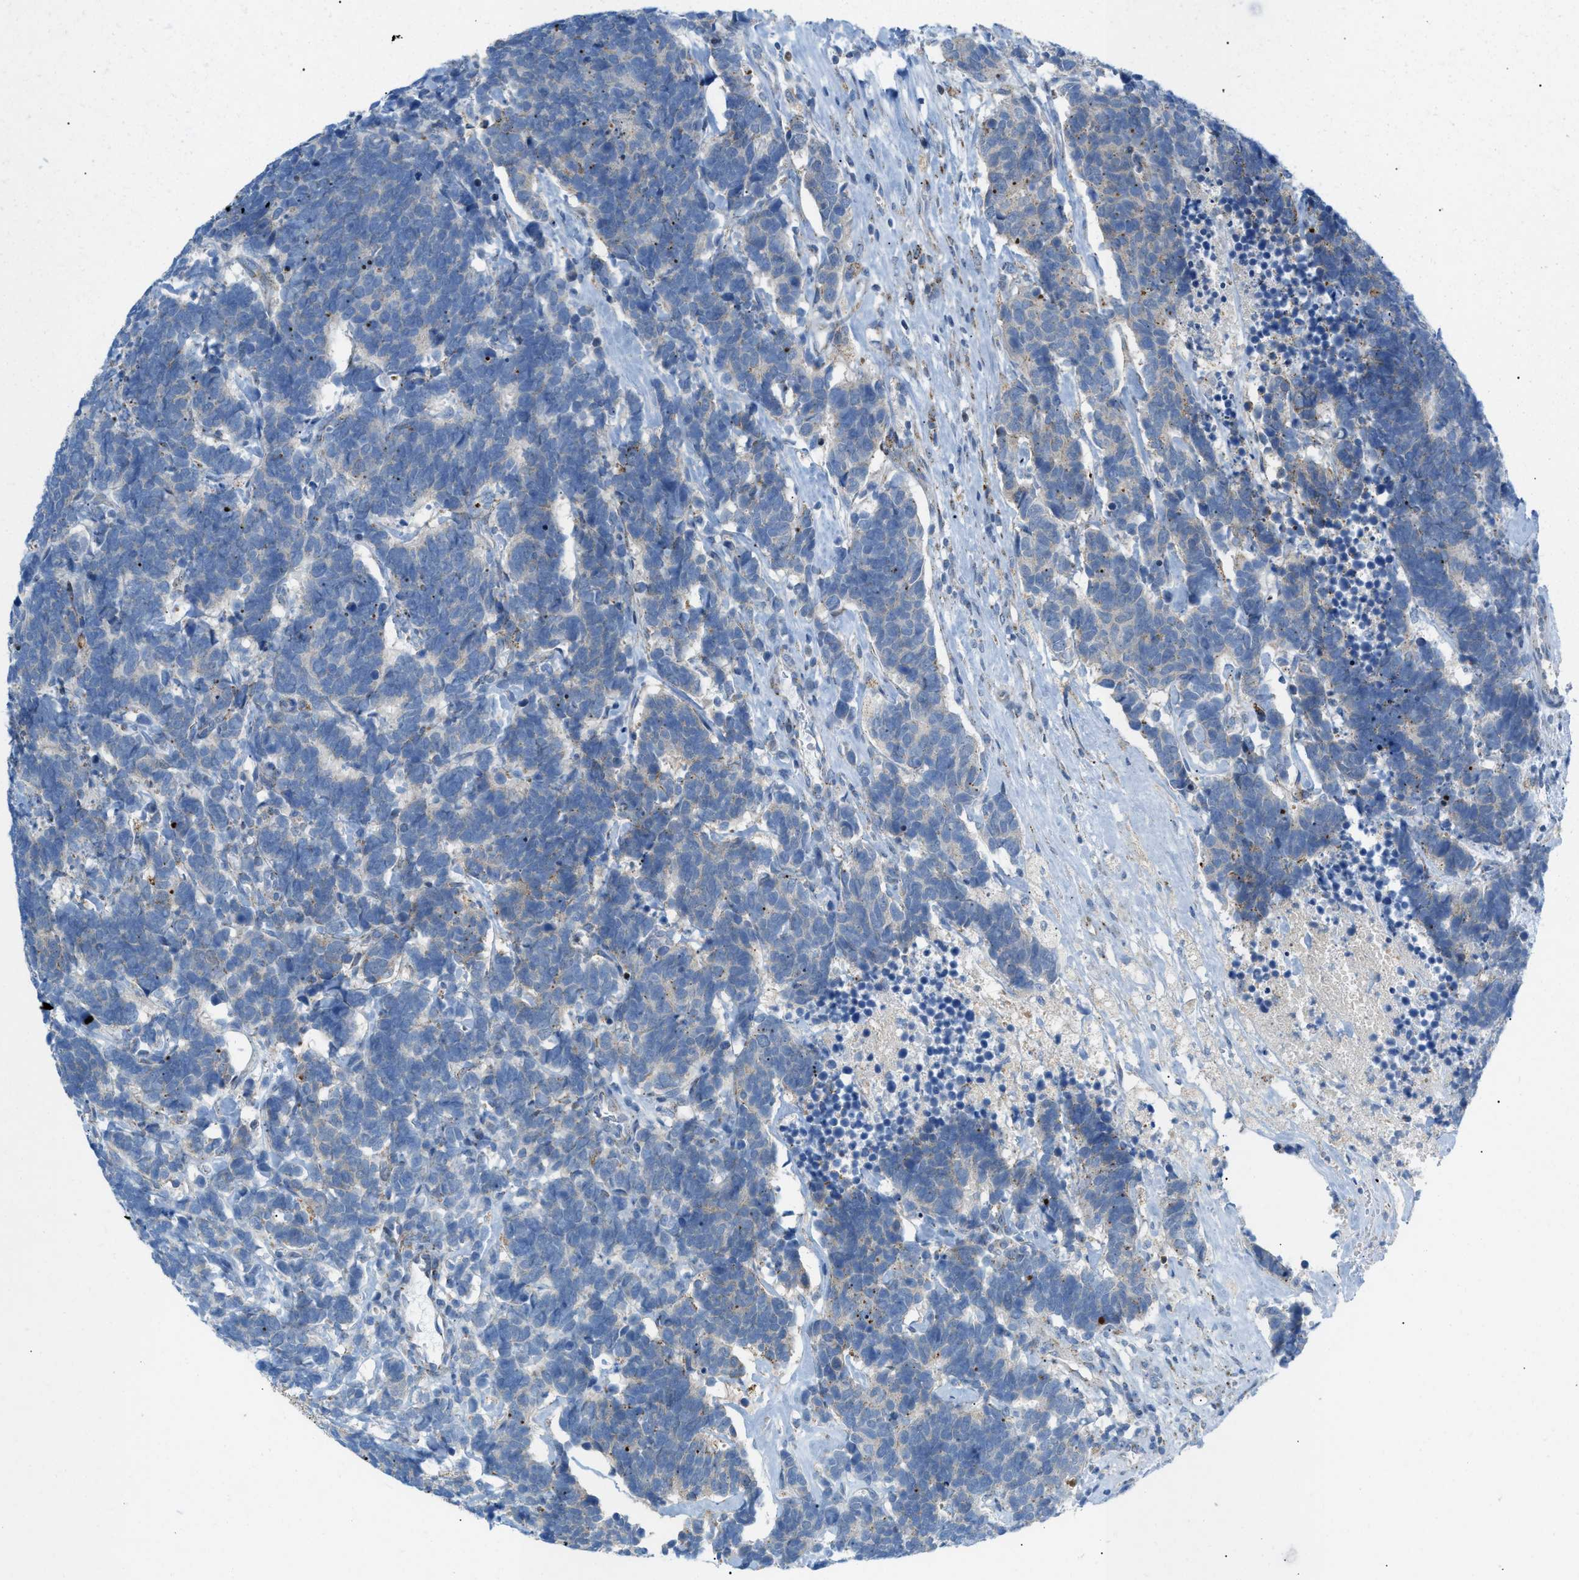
{"staining": {"intensity": "weak", "quantity": "<25%", "location": "cytoplasmic/membranous"}, "tissue": "carcinoid", "cell_type": "Tumor cells", "image_type": "cancer", "snomed": [{"axis": "morphology", "description": "Carcinoma, NOS"}, {"axis": "morphology", "description": "Carcinoid, malignant, NOS"}, {"axis": "topography", "description": "Urinary bladder"}], "caption": "A histopathology image of human malignant carcinoid is negative for staining in tumor cells.", "gene": "RBBP9", "patient": {"sex": "male", "age": 57}}